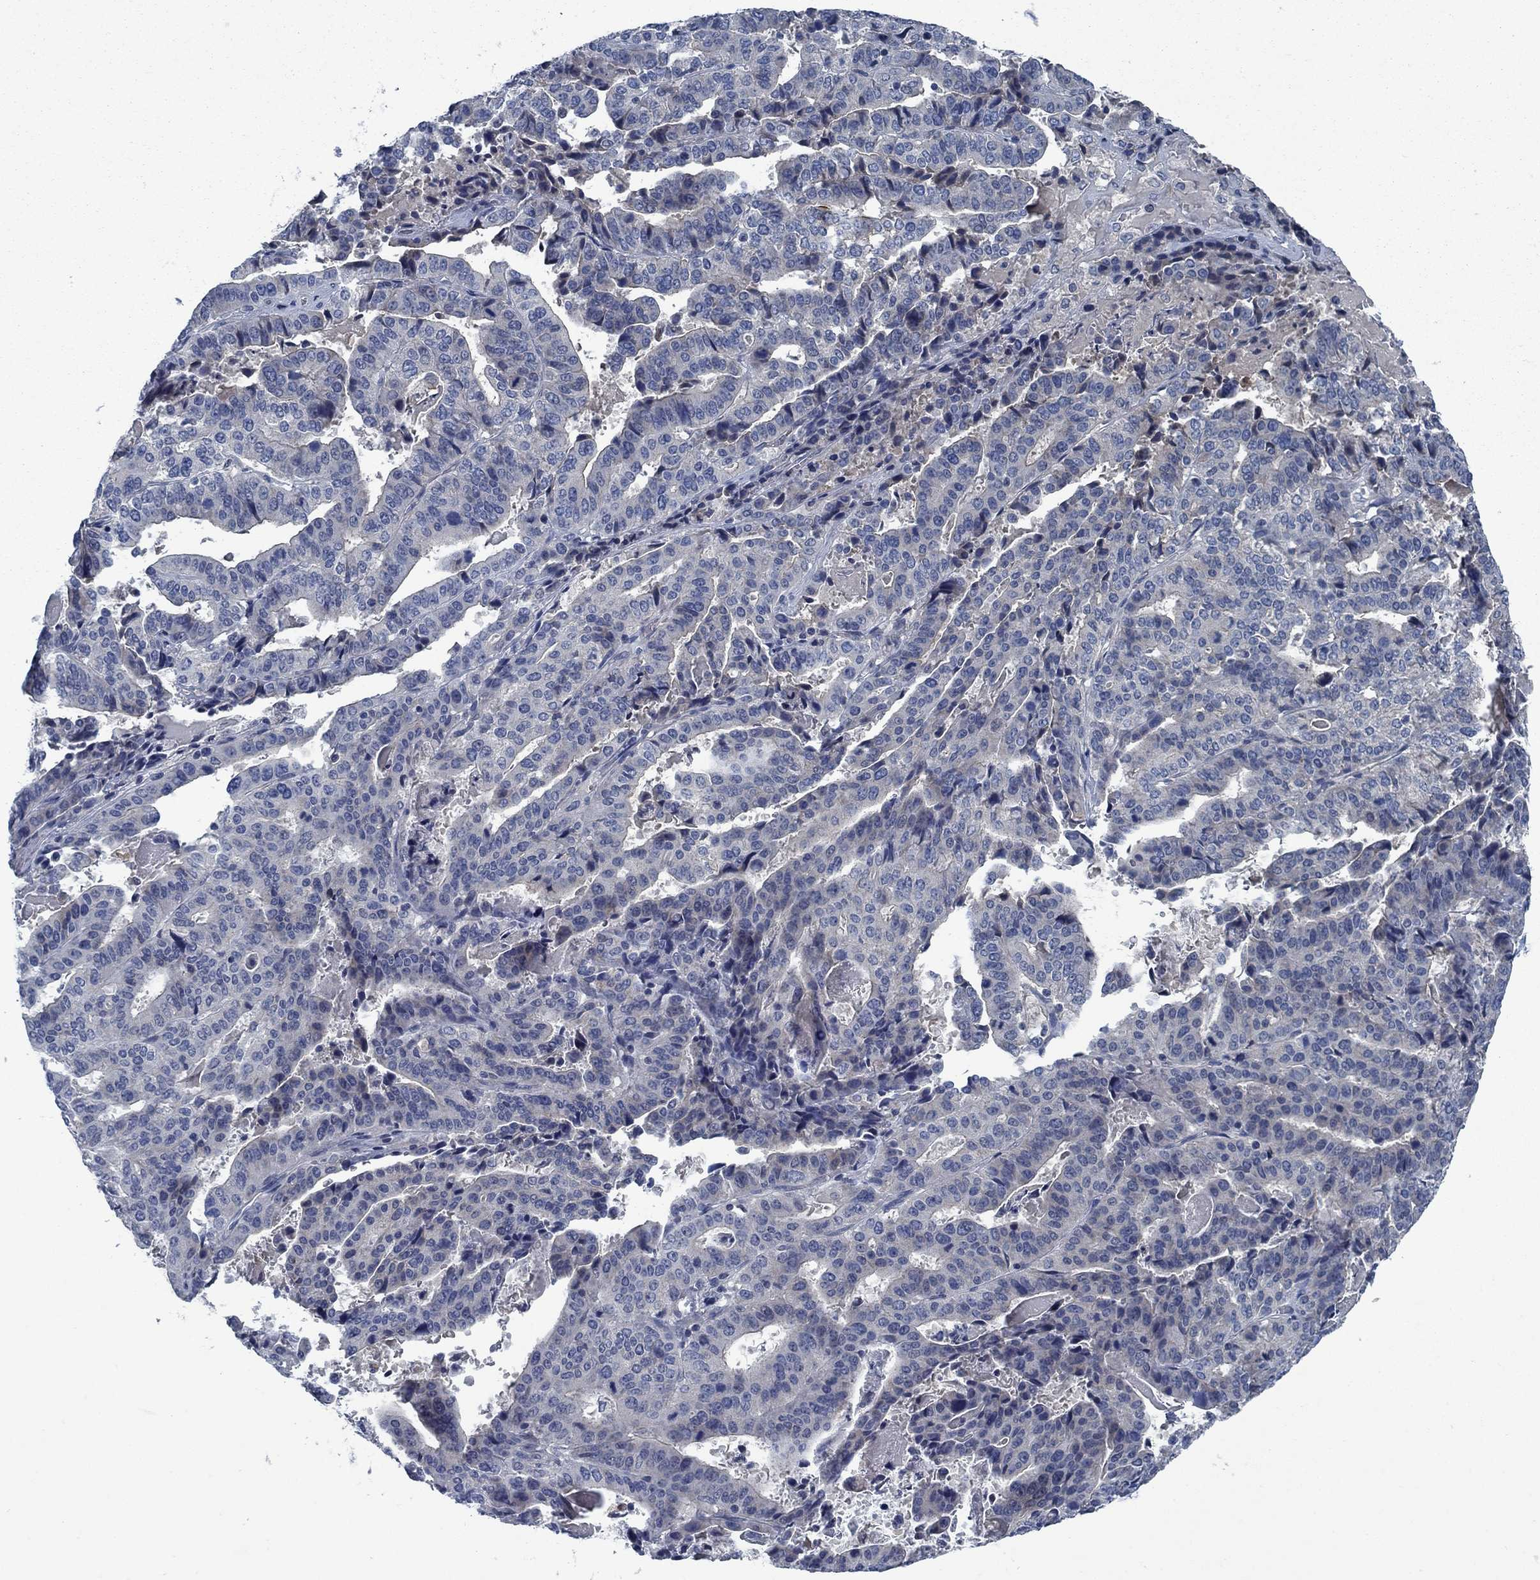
{"staining": {"intensity": "negative", "quantity": "none", "location": "none"}, "tissue": "stomach cancer", "cell_type": "Tumor cells", "image_type": "cancer", "snomed": [{"axis": "morphology", "description": "Adenocarcinoma, NOS"}, {"axis": "topography", "description": "Stomach"}], "caption": "DAB (3,3'-diaminobenzidine) immunohistochemical staining of stomach cancer (adenocarcinoma) exhibits no significant positivity in tumor cells. (Brightfield microscopy of DAB immunohistochemistry at high magnification).", "gene": "PNMA8A", "patient": {"sex": "male", "age": 48}}